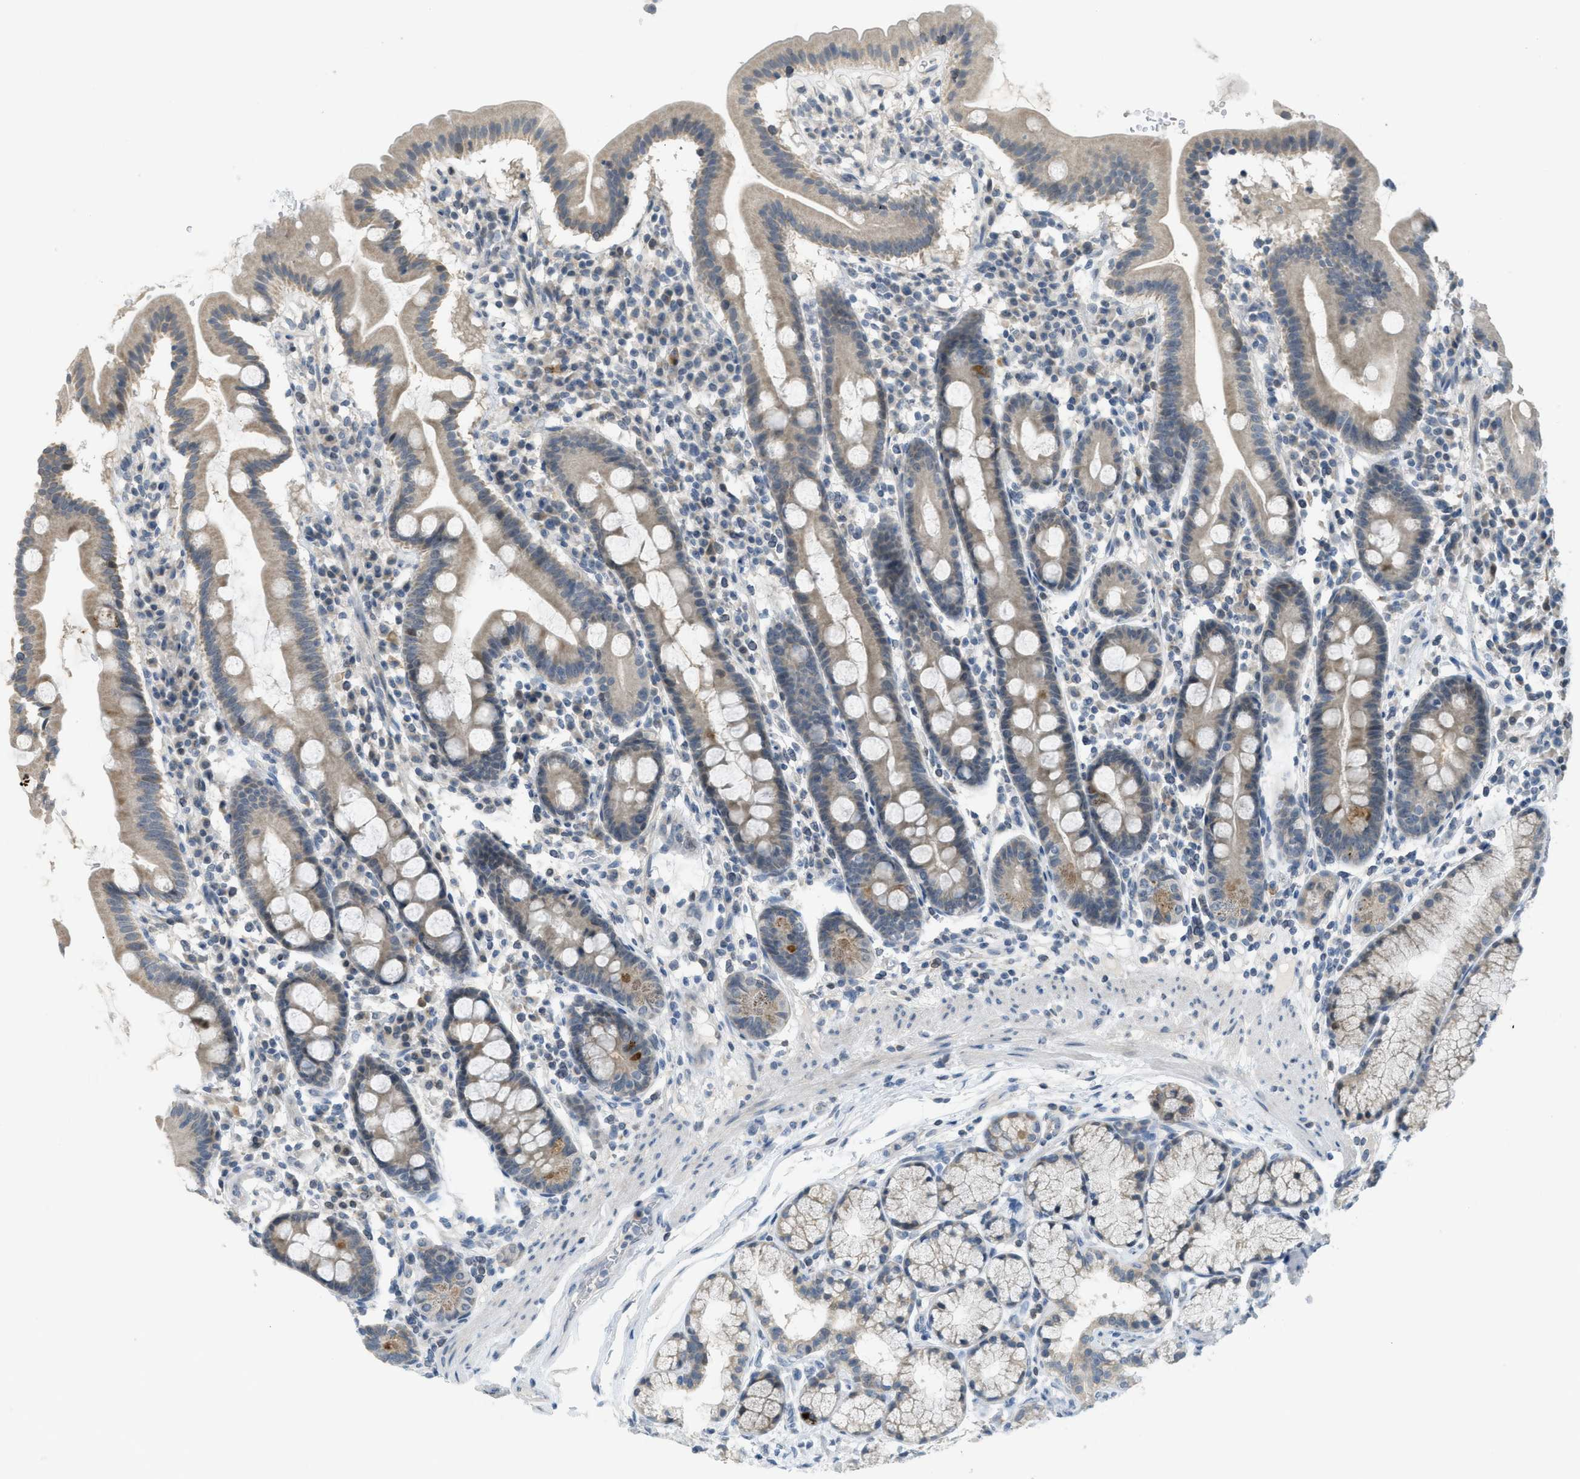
{"staining": {"intensity": "weak", "quantity": ">75%", "location": "cytoplasmic/membranous"}, "tissue": "duodenum", "cell_type": "Glandular cells", "image_type": "normal", "snomed": [{"axis": "morphology", "description": "Normal tissue, NOS"}, {"axis": "topography", "description": "Duodenum"}], "caption": "The micrograph shows immunohistochemical staining of unremarkable duodenum. There is weak cytoplasmic/membranous staining is seen in about >75% of glandular cells.", "gene": "TXNDC2", "patient": {"sex": "male", "age": 50}}